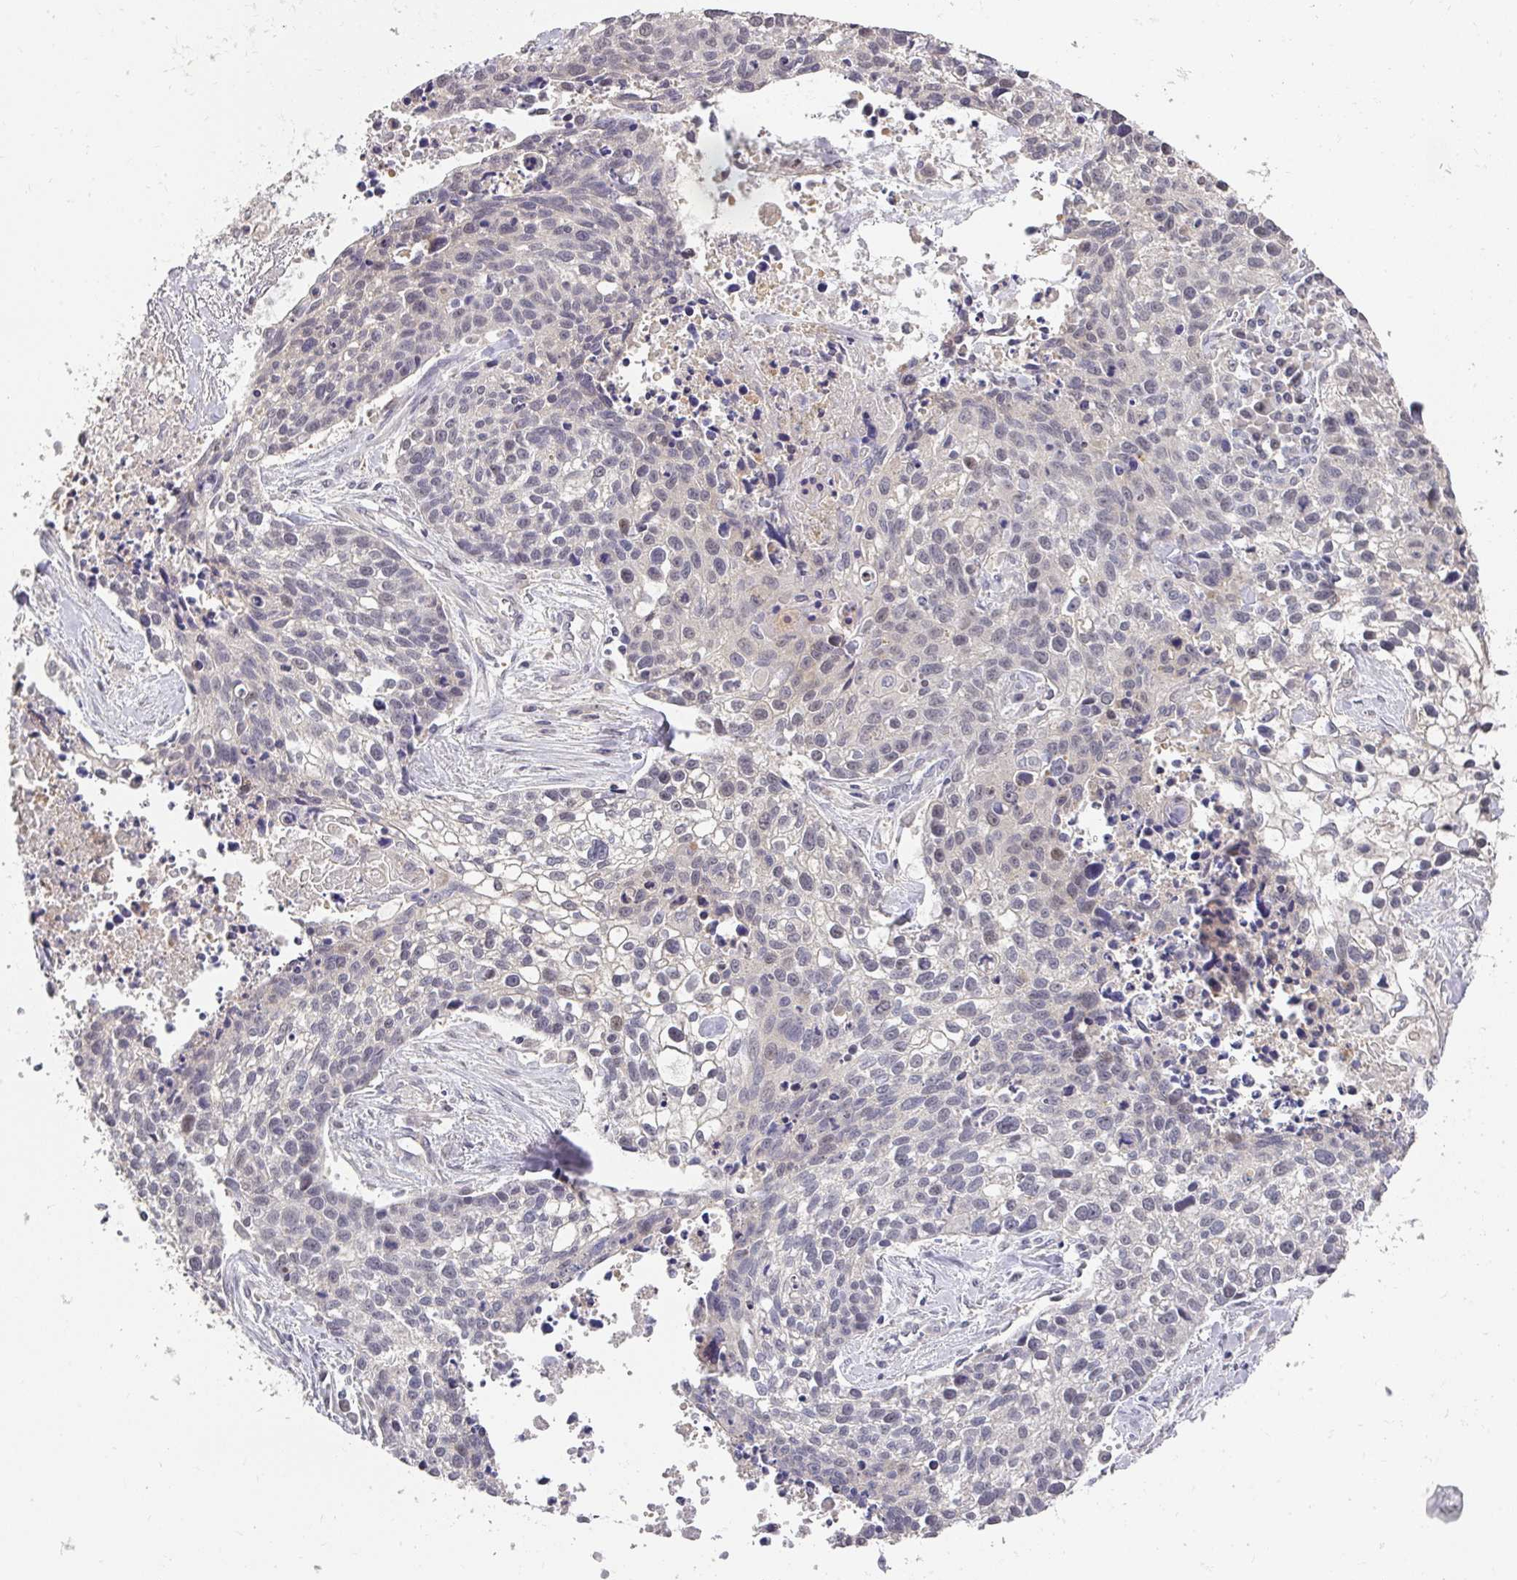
{"staining": {"intensity": "negative", "quantity": "none", "location": "none"}, "tissue": "lung cancer", "cell_type": "Tumor cells", "image_type": "cancer", "snomed": [{"axis": "morphology", "description": "Squamous cell carcinoma, NOS"}, {"axis": "topography", "description": "Lung"}], "caption": "Immunohistochemistry (IHC) micrograph of human squamous cell carcinoma (lung) stained for a protein (brown), which displays no staining in tumor cells. (Stains: DAB immunohistochemistry with hematoxylin counter stain, Microscopy: brightfield microscopy at high magnification).", "gene": "FOXN4", "patient": {"sex": "male", "age": 74}}